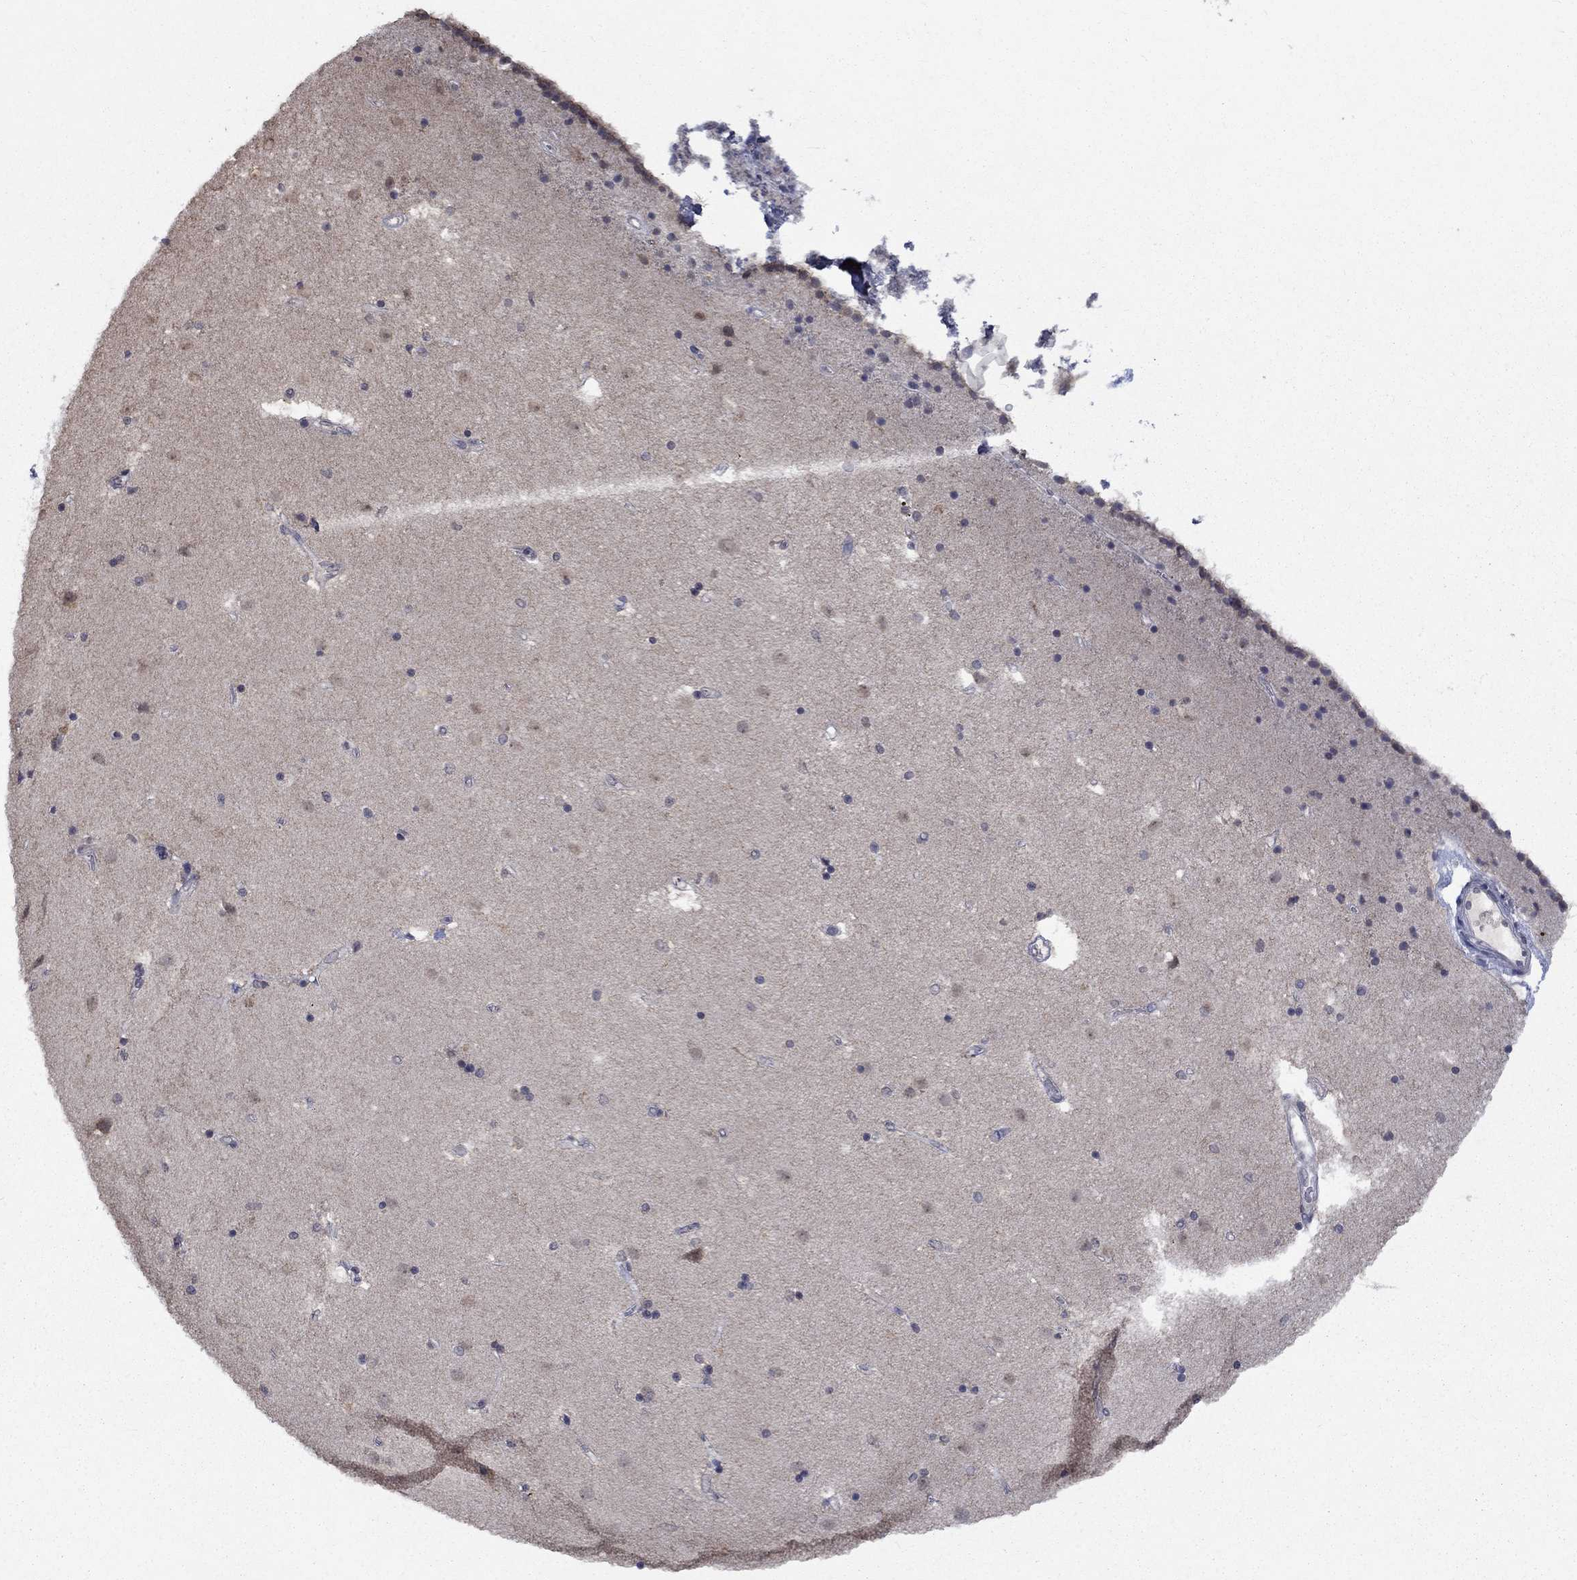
{"staining": {"intensity": "negative", "quantity": "none", "location": "none"}, "tissue": "caudate", "cell_type": "Glial cells", "image_type": "normal", "snomed": [{"axis": "morphology", "description": "Normal tissue, NOS"}, {"axis": "topography", "description": "Lateral ventricle wall"}], "caption": "Immunohistochemistry (IHC) micrograph of unremarkable caudate: human caudate stained with DAB displays no significant protein expression in glial cells.", "gene": "SPATA33", "patient": {"sex": "female", "age": 71}}